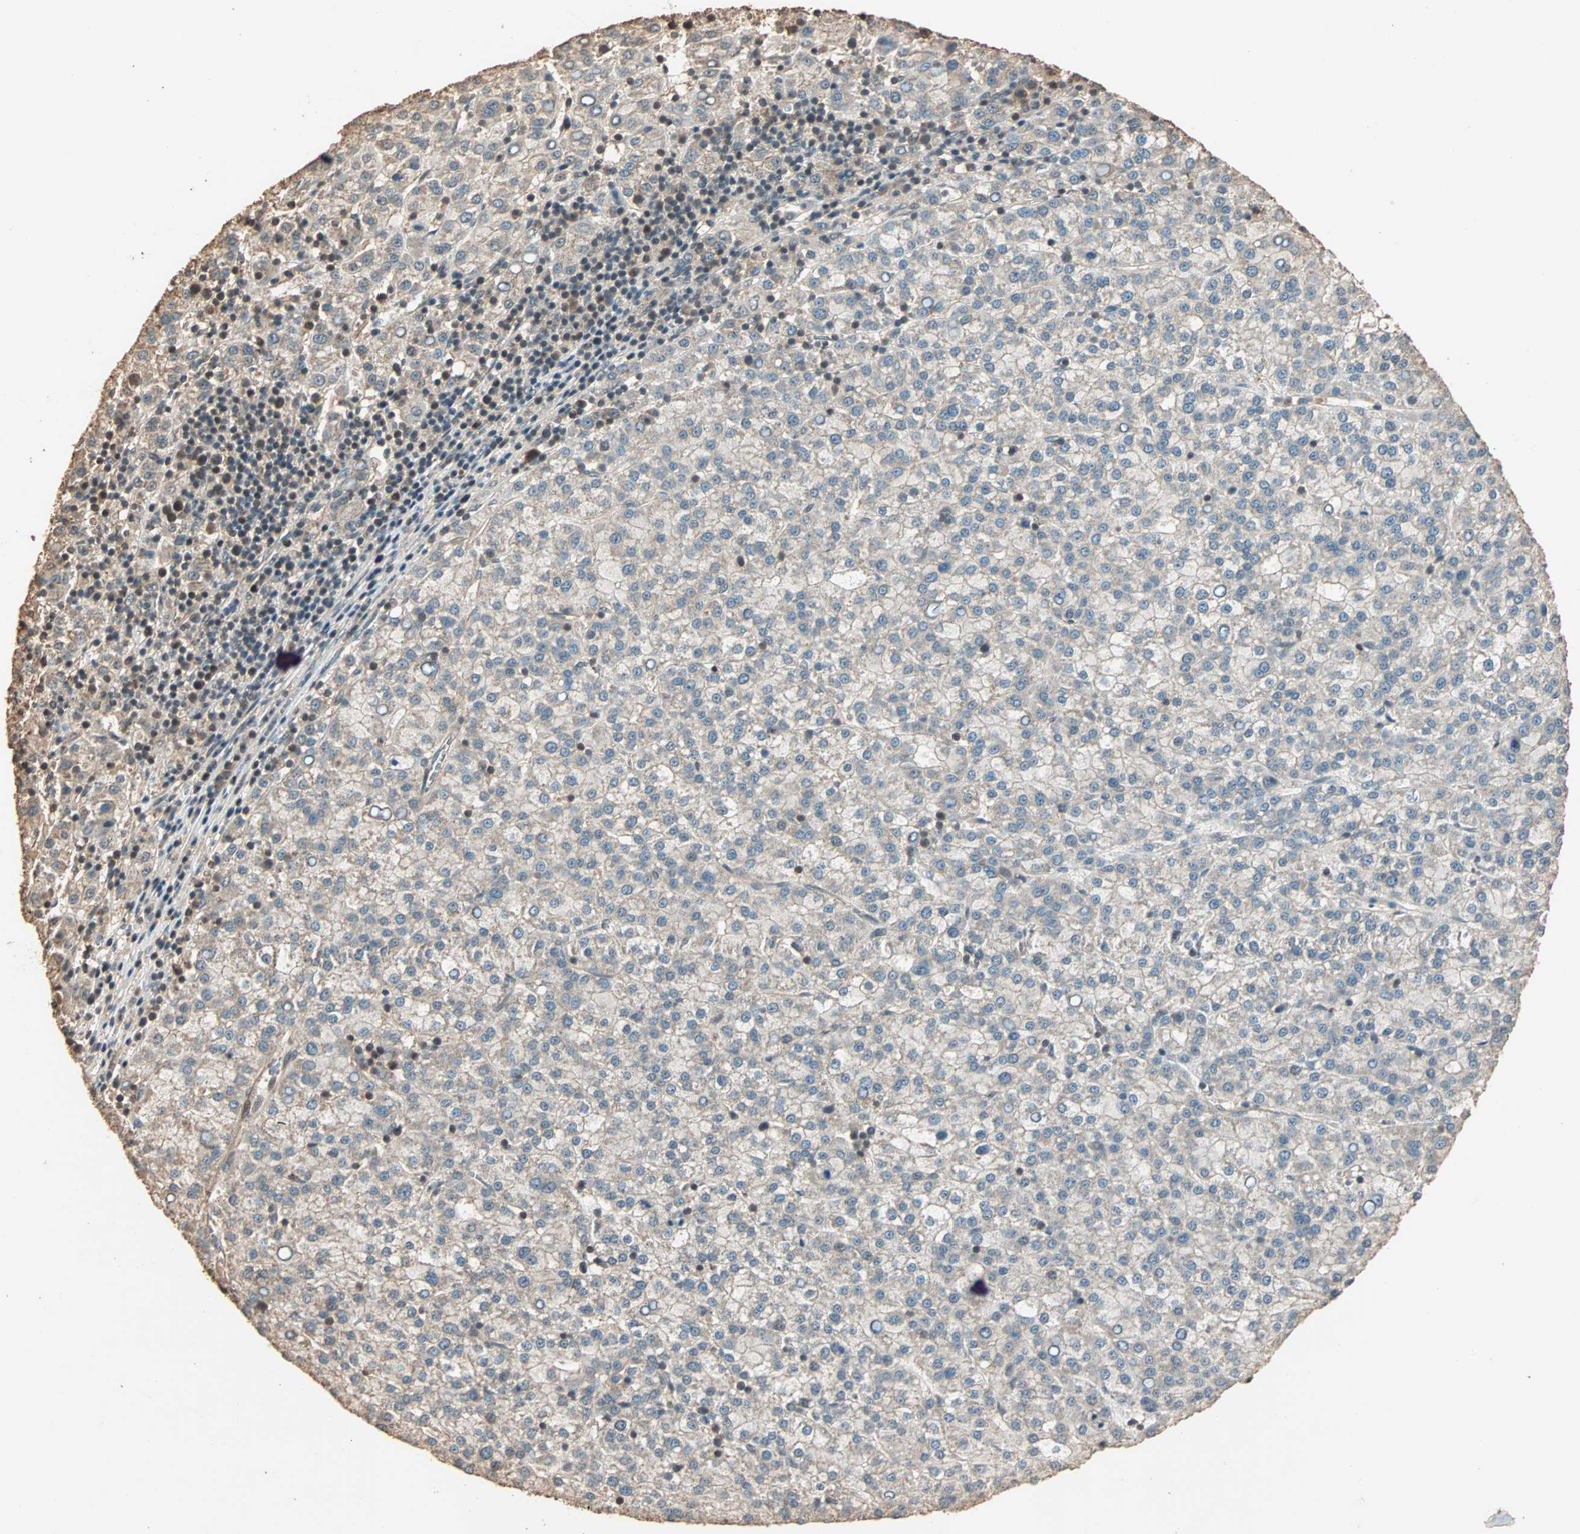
{"staining": {"intensity": "weak", "quantity": ">75%", "location": "cytoplasmic/membranous"}, "tissue": "liver cancer", "cell_type": "Tumor cells", "image_type": "cancer", "snomed": [{"axis": "morphology", "description": "Carcinoma, Hepatocellular, NOS"}, {"axis": "topography", "description": "Liver"}], "caption": "Human liver cancer (hepatocellular carcinoma) stained with a protein marker reveals weak staining in tumor cells.", "gene": "ZBTB33", "patient": {"sex": "female", "age": 58}}